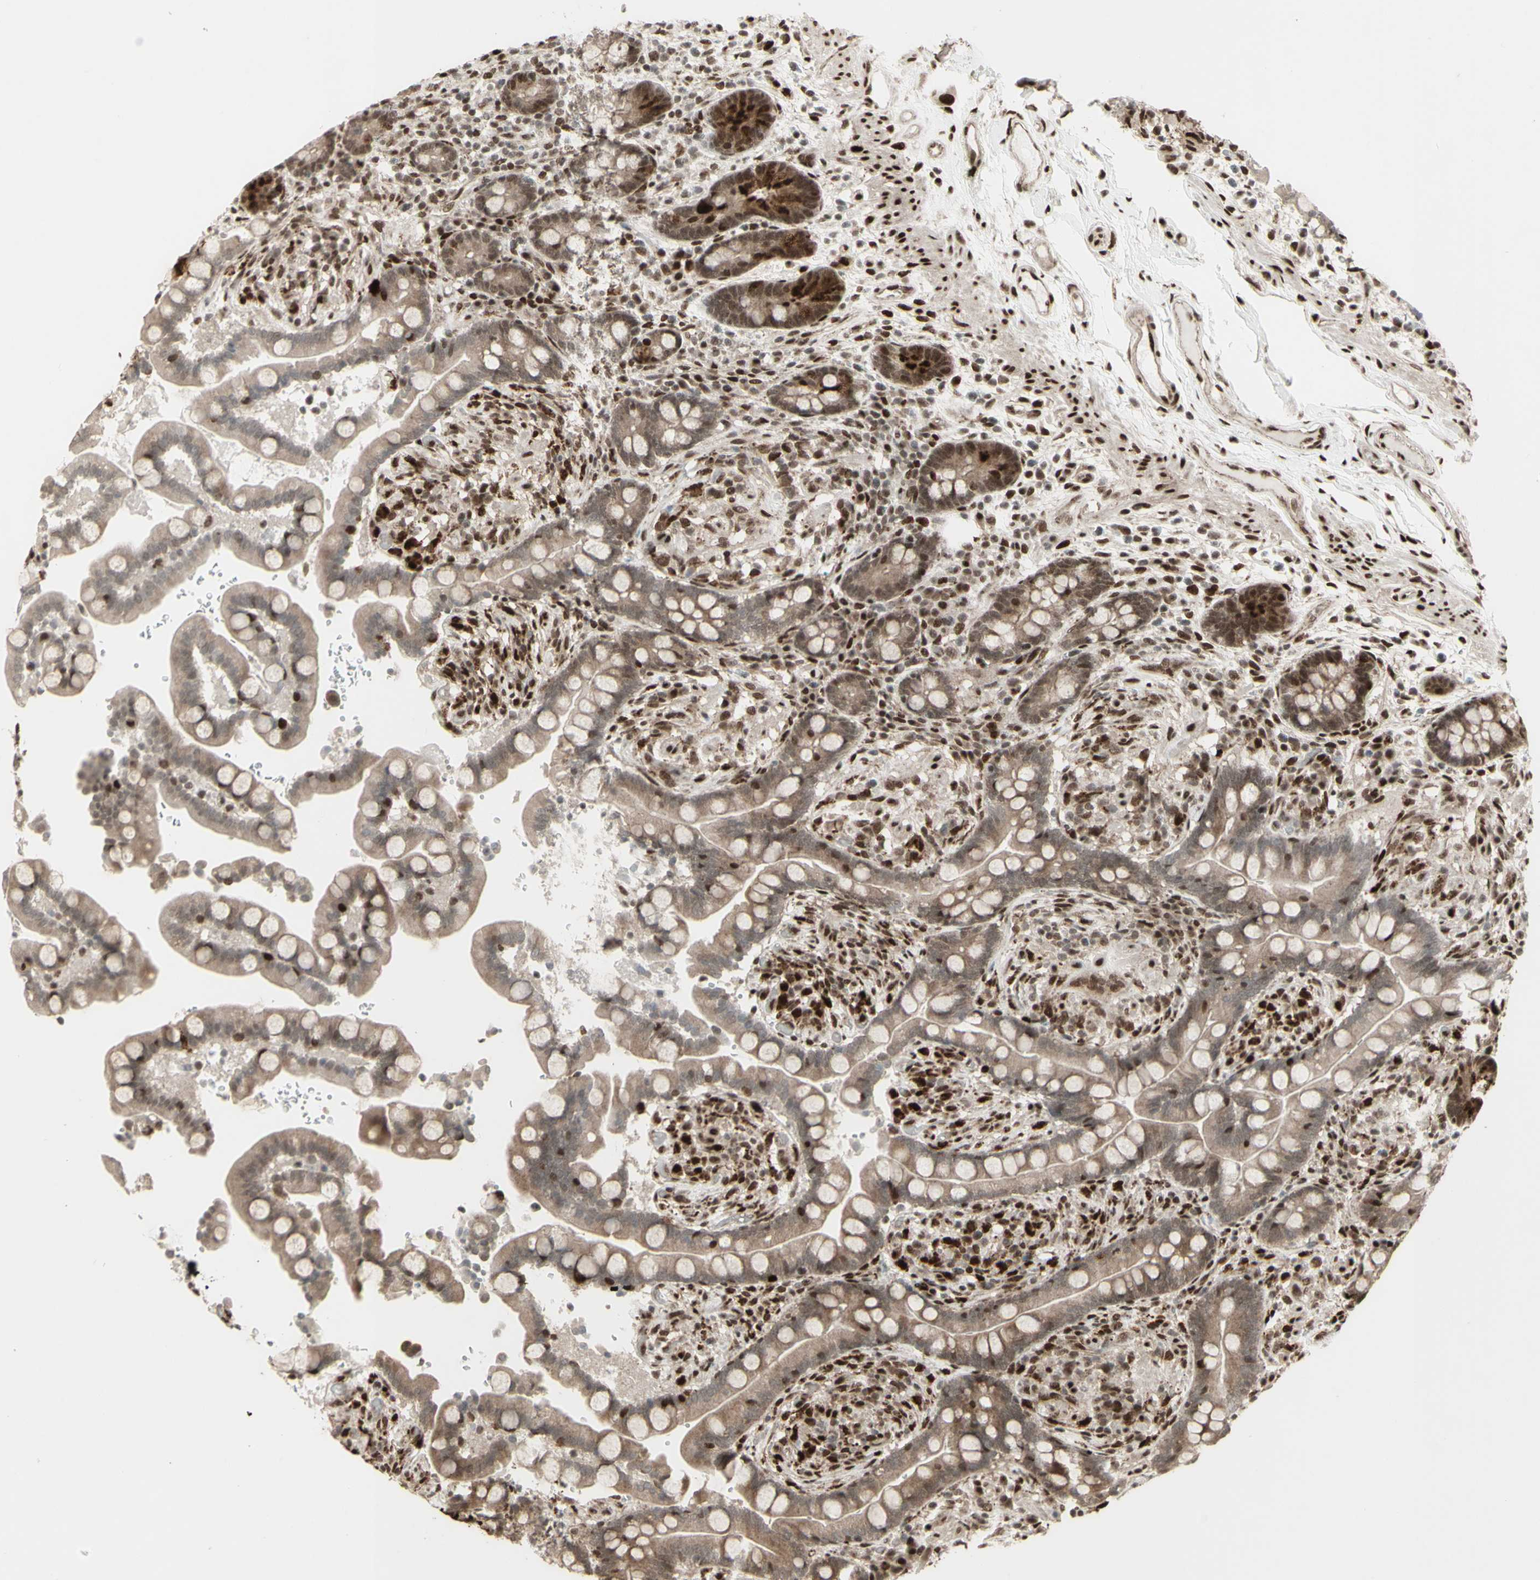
{"staining": {"intensity": "strong", "quantity": ">75%", "location": "cytoplasmic/membranous,nuclear"}, "tissue": "colon", "cell_type": "Endothelial cells", "image_type": "normal", "snomed": [{"axis": "morphology", "description": "Normal tissue, NOS"}, {"axis": "topography", "description": "Colon"}], "caption": "Human colon stained with a brown dye displays strong cytoplasmic/membranous,nuclear positive expression in approximately >75% of endothelial cells.", "gene": "CBX1", "patient": {"sex": "male", "age": 73}}